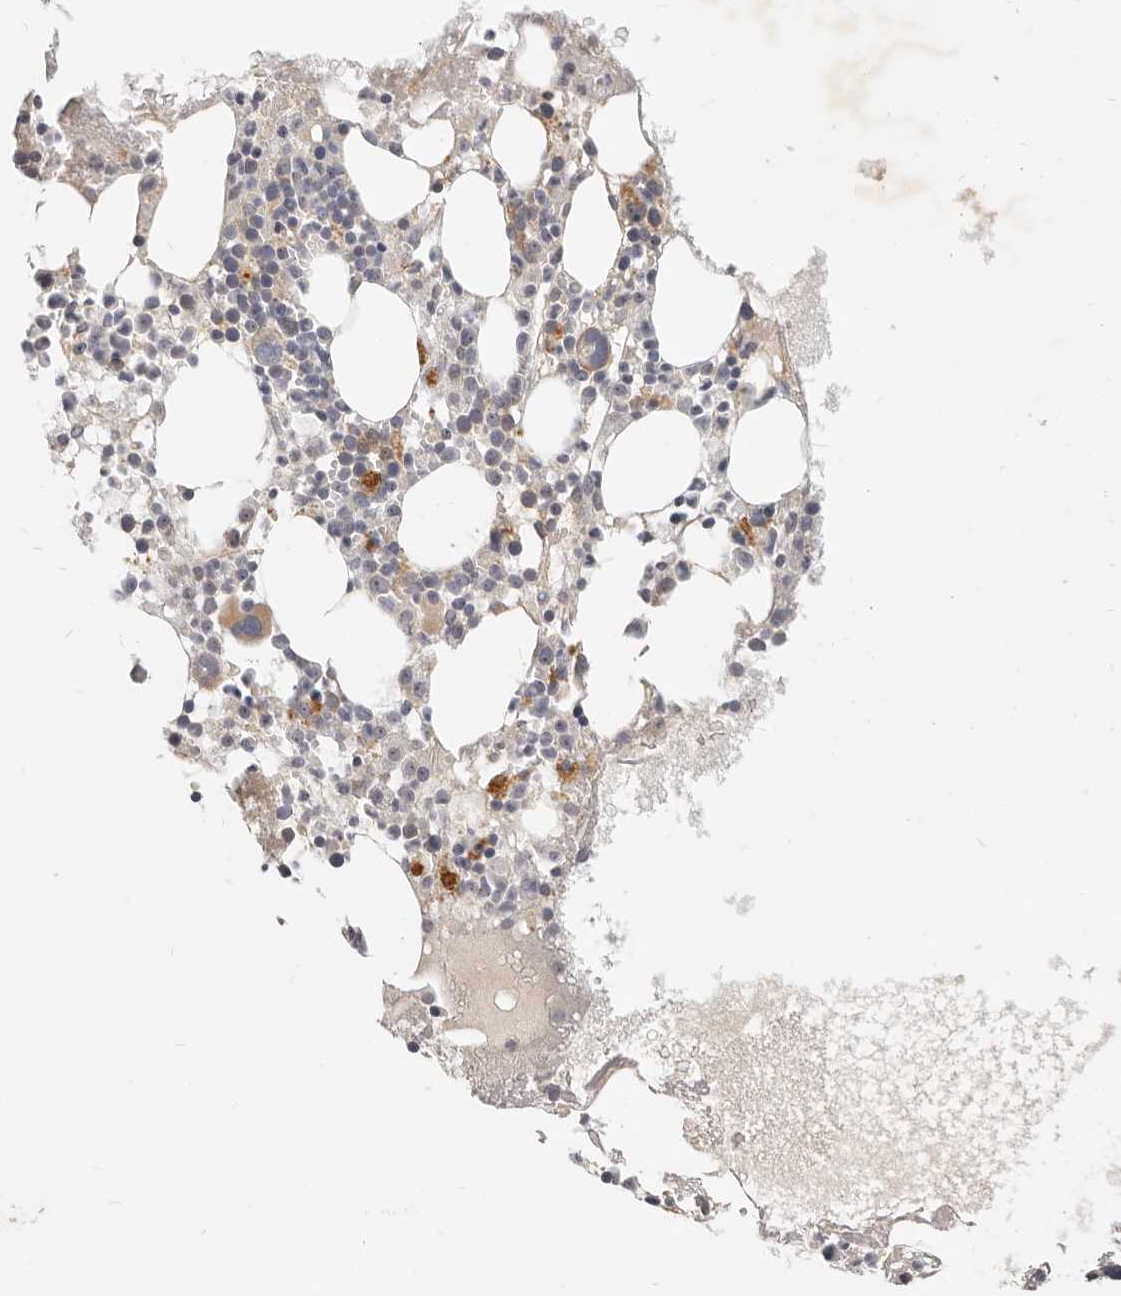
{"staining": {"intensity": "negative", "quantity": "none", "location": "none"}, "tissue": "bone marrow", "cell_type": "Hematopoietic cells", "image_type": "normal", "snomed": [{"axis": "morphology", "description": "Normal tissue, NOS"}, {"axis": "topography", "description": "Bone marrow"}], "caption": "This is an immunohistochemistry image of unremarkable bone marrow. There is no expression in hematopoietic cells.", "gene": "MICALL2", "patient": {"sex": "female", "age": 52}}